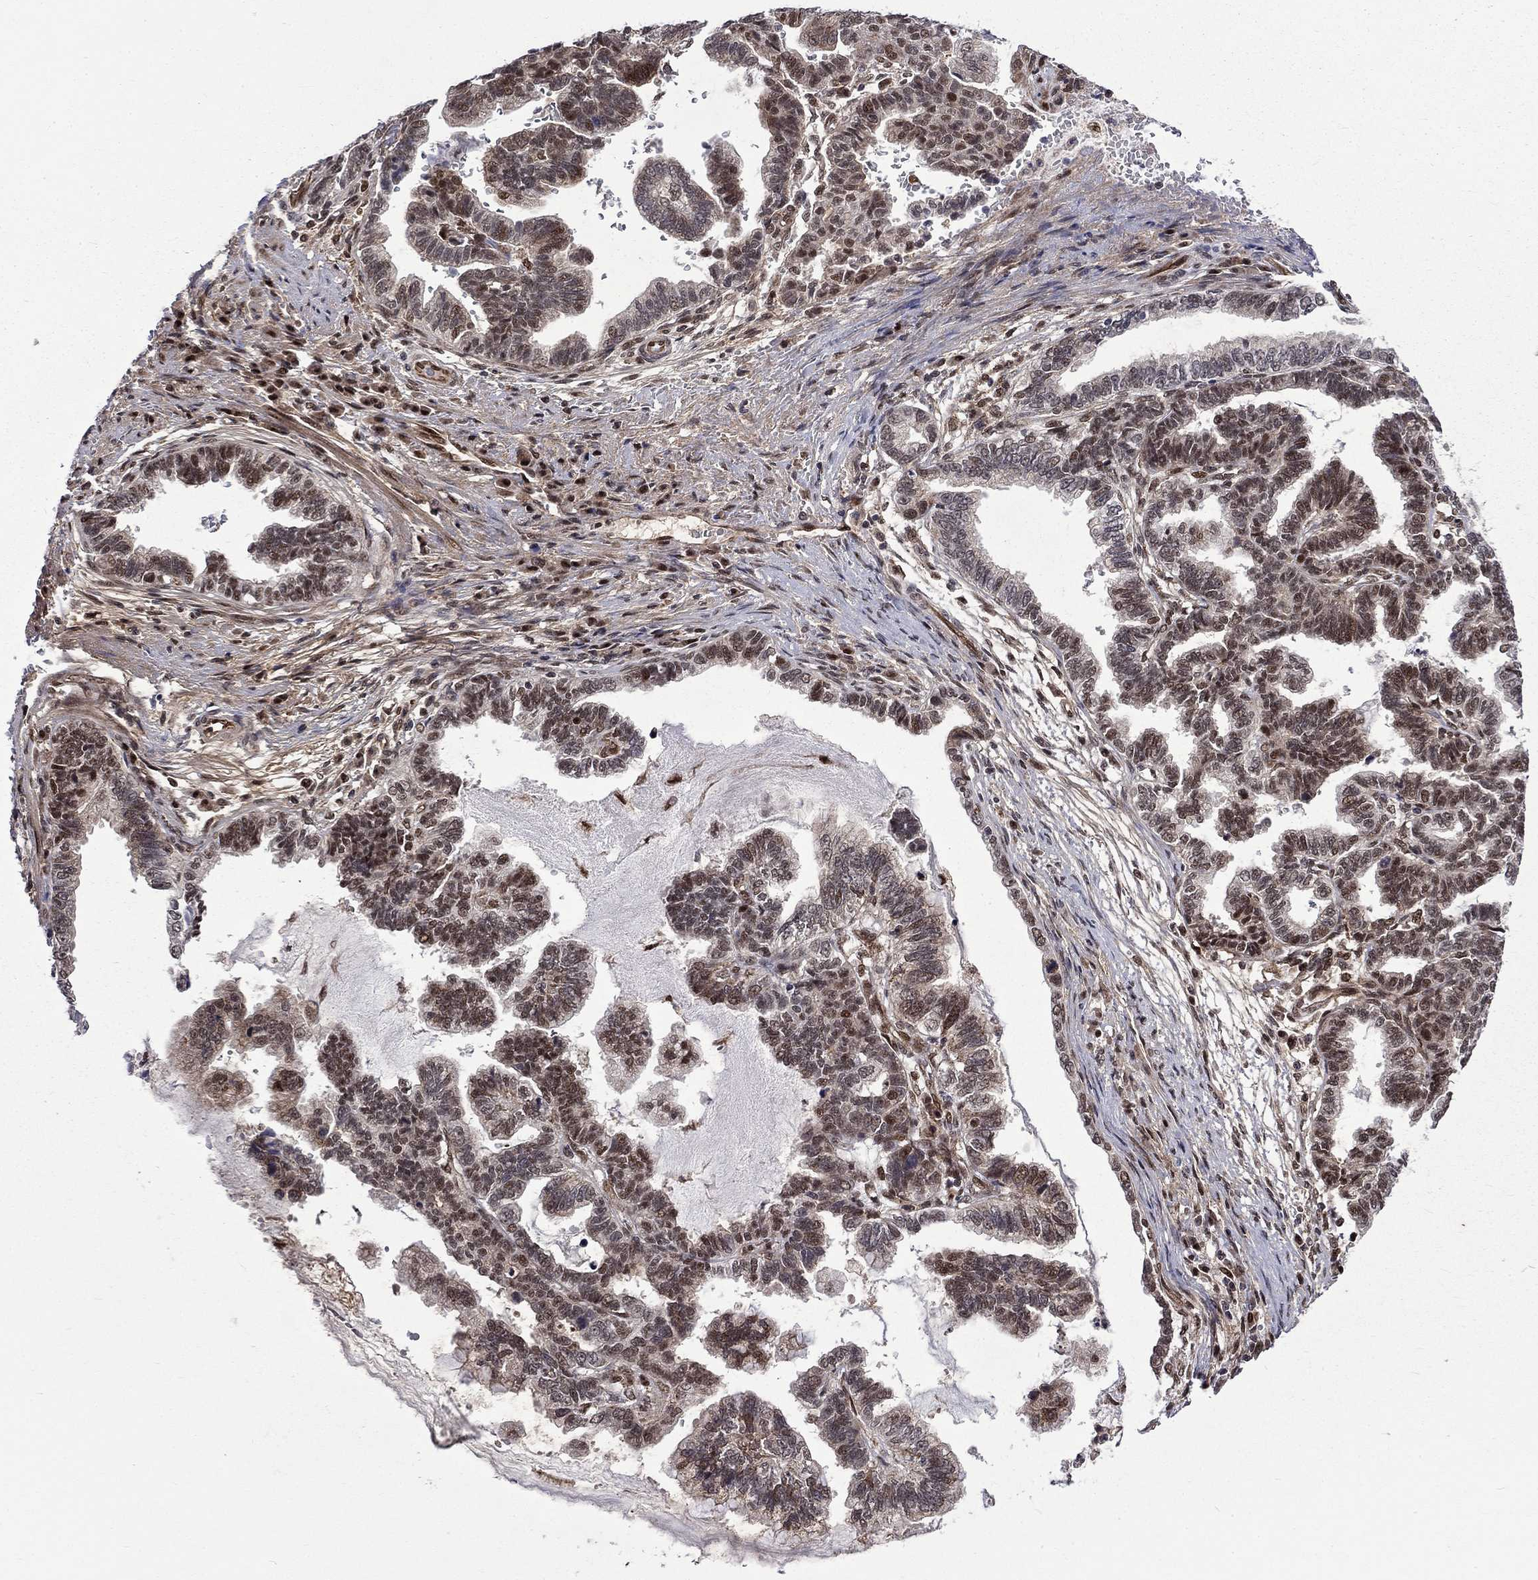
{"staining": {"intensity": "moderate", "quantity": "25%-75%", "location": "nuclear"}, "tissue": "stomach cancer", "cell_type": "Tumor cells", "image_type": "cancer", "snomed": [{"axis": "morphology", "description": "Adenocarcinoma, NOS"}, {"axis": "topography", "description": "Stomach"}], "caption": "A histopathology image showing moderate nuclear staining in approximately 25%-75% of tumor cells in stomach cancer, as visualized by brown immunohistochemical staining.", "gene": "KPNA3", "patient": {"sex": "male", "age": 83}}